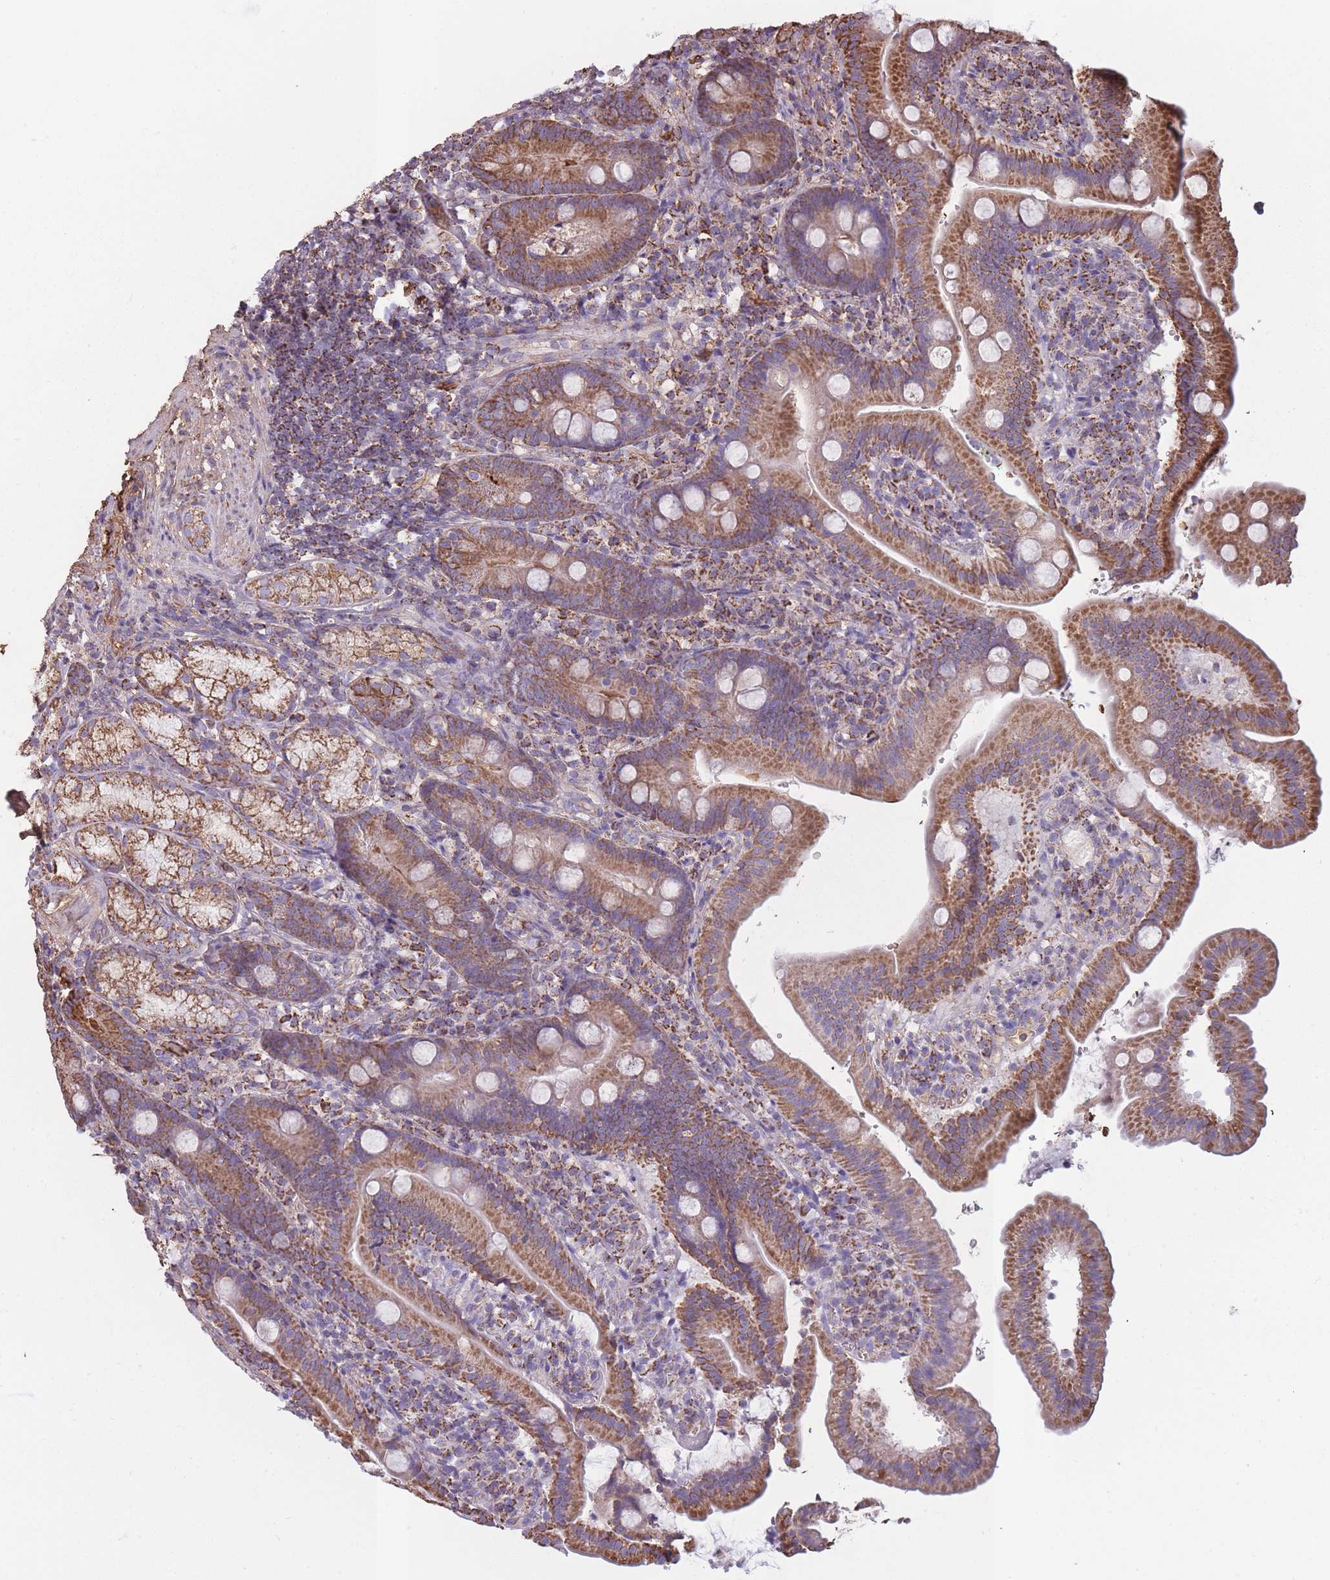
{"staining": {"intensity": "moderate", "quantity": ">75%", "location": "cytoplasmic/membranous"}, "tissue": "duodenum", "cell_type": "Glandular cells", "image_type": "normal", "snomed": [{"axis": "morphology", "description": "Normal tissue, NOS"}, {"axis": "topography", "description": "Duodenum"}], "caption": "The immunohistochemical stain labels moderate cytoplasmic/membranous staining in glandular cells of benign duodenum.", "gene": "KAT2A", "patient": {"sex": "female", "age": 67}}